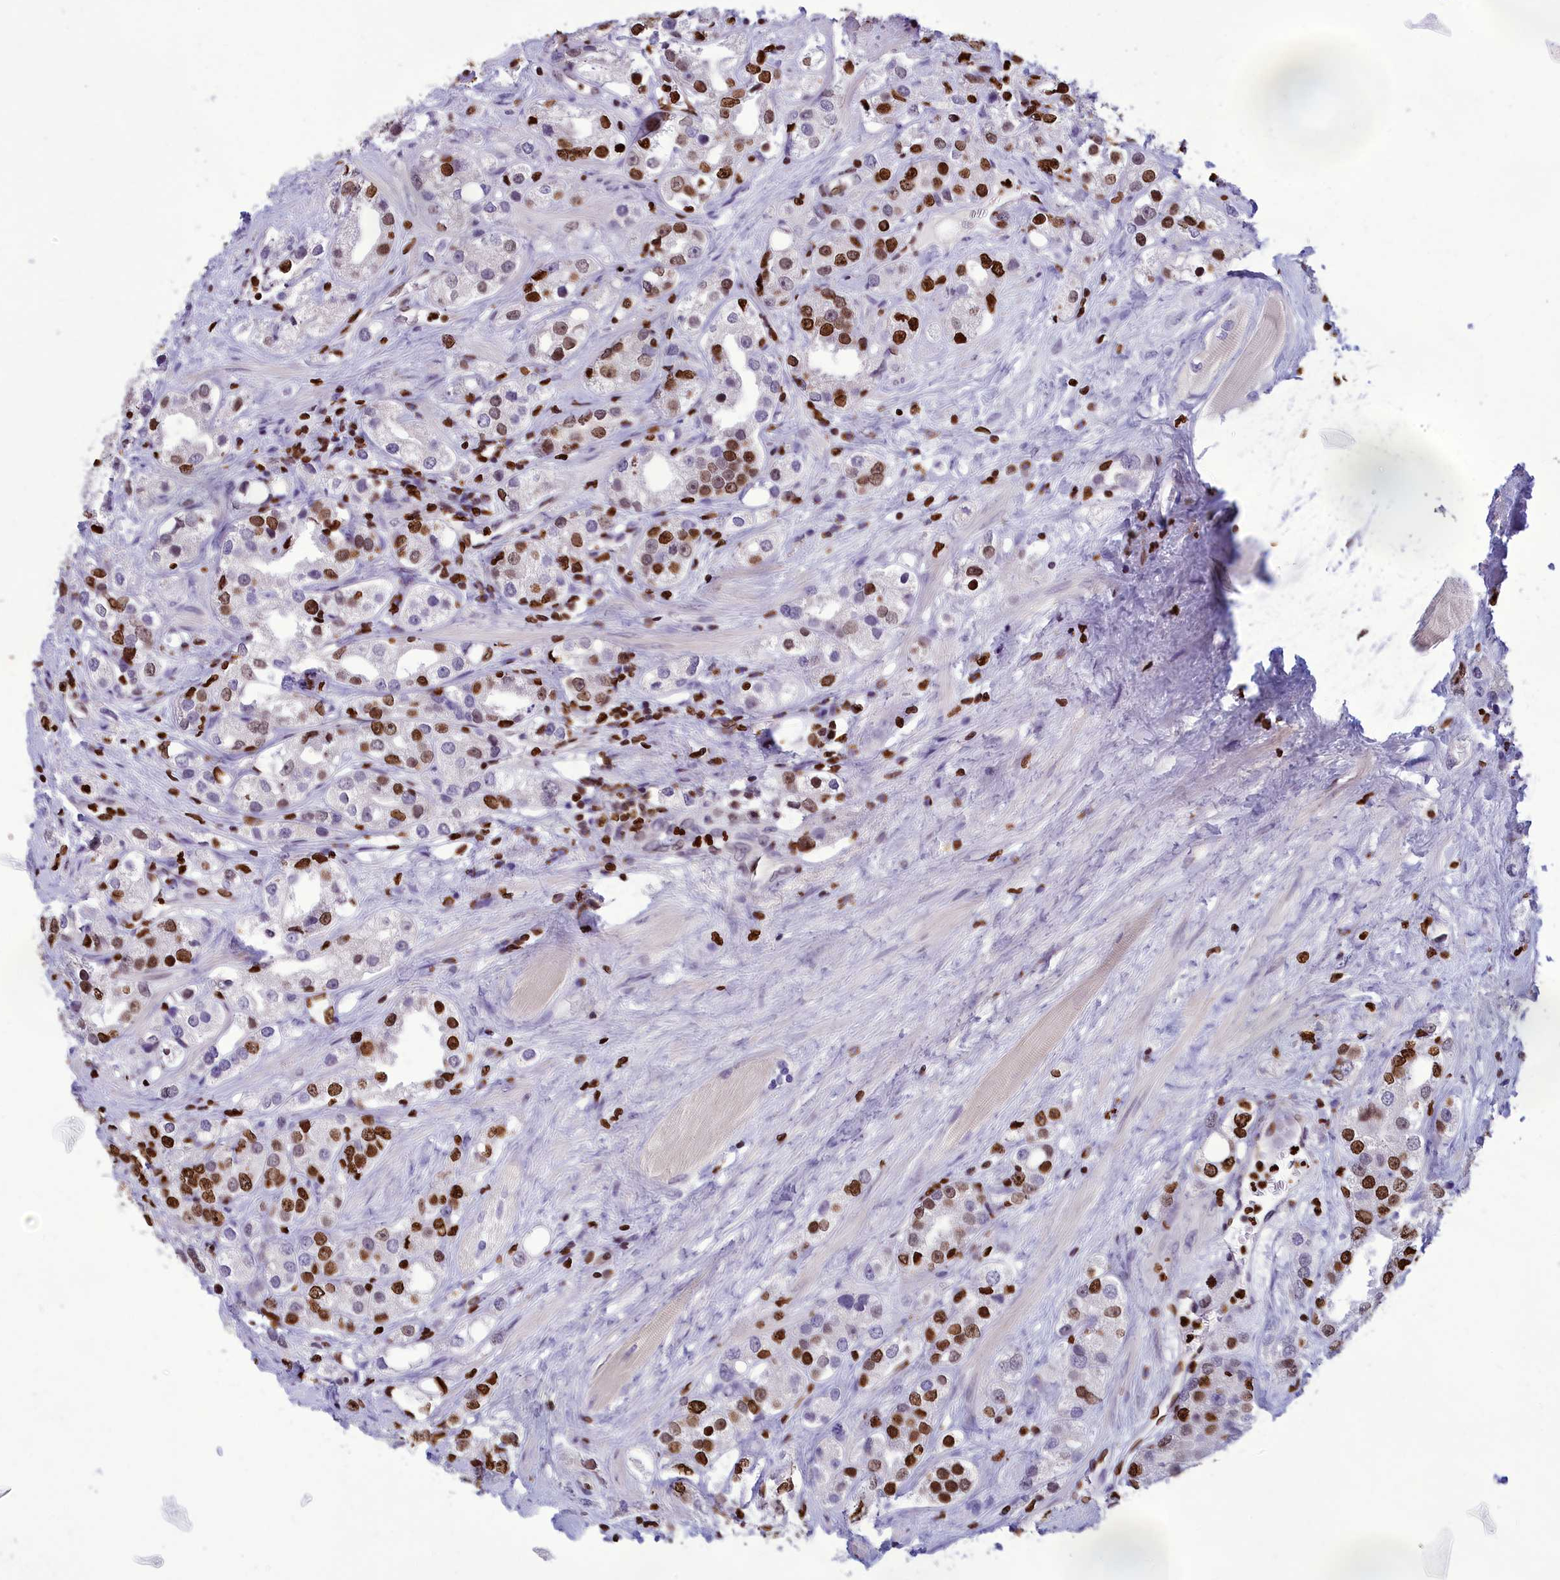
{"staining": {"intensity": "strong", "quantity": "25%-75%", "location": "nuclear"}, "tissue": "prostate cancer", "cell_type": "Tumor cells", "image_type": "cancer", "snomed": [{"axis": "morphology", "description": "Adenocarcinoma, NOS"}, {"axis": "topography", "description": "Prostate"}], "caption": "Immunohistochemistry (IHC) micrograph of human prostate adenocarcinoma stained for a protein (brown), which exhibits high levels of strong nuclear expression in approximately 25%-75% of tumor cells.", "gene": "AKAP17A", "patient": {"sex": "male", "age": 79}}